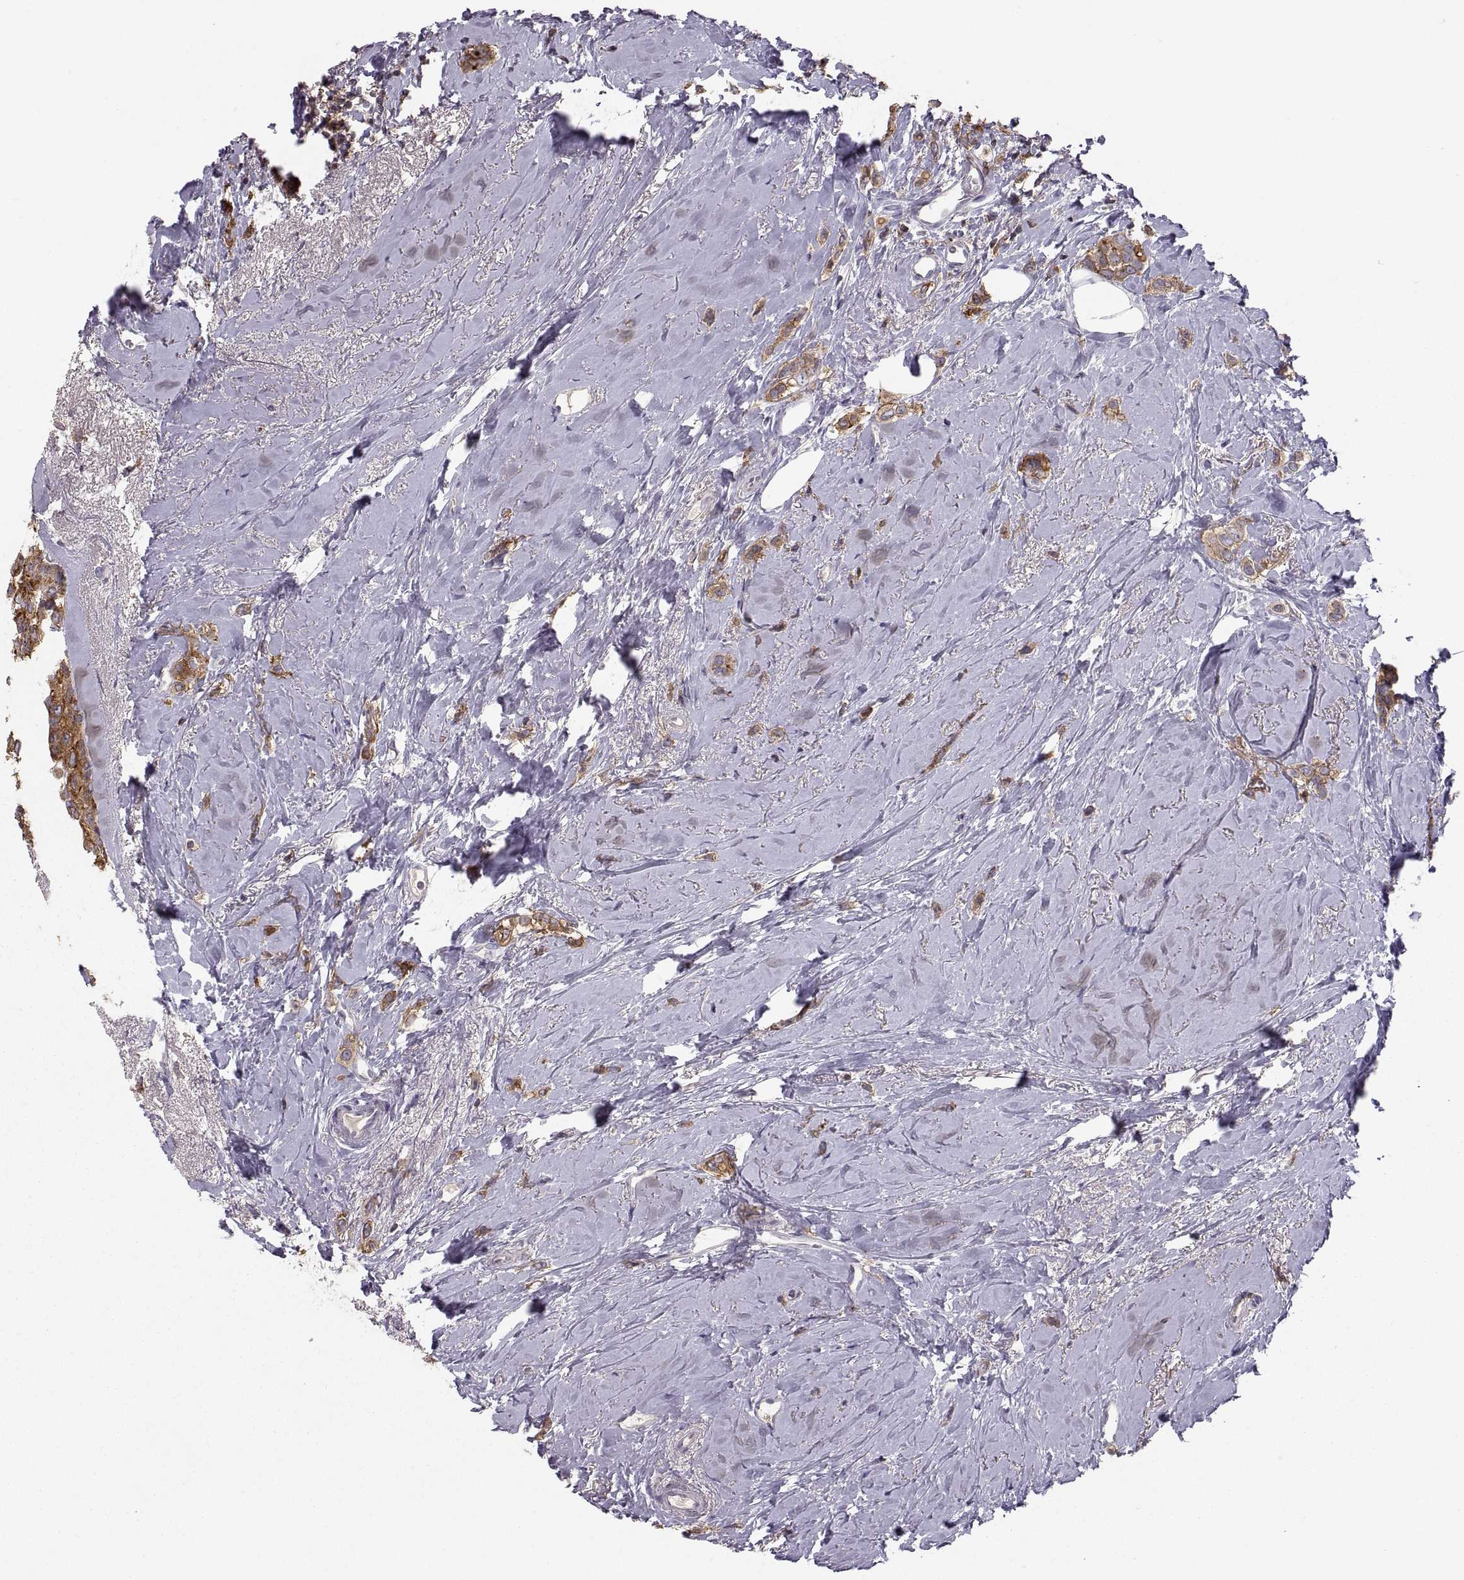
{"staining": {"intensity": "moderate", "quantity": ">75%", "location": "cytoplasmic/membranous"}, "tissue": "breast cancer", "cell_type": "Tumor cells", "image_type": "cancer", "snomed": [{"axis": "morphology", "description": "Lobular carcinoma"}, {"axis": "topography", "description": "Breast"}], "caption": "Immunohistochemical staining of human lobular carcinoma (breast) displays moderate cytoplasmic/membranous protein staining in approximately >75% of tumor cells.", "gene": "EZR", "patient": {"sex": "female", "age": 66}}